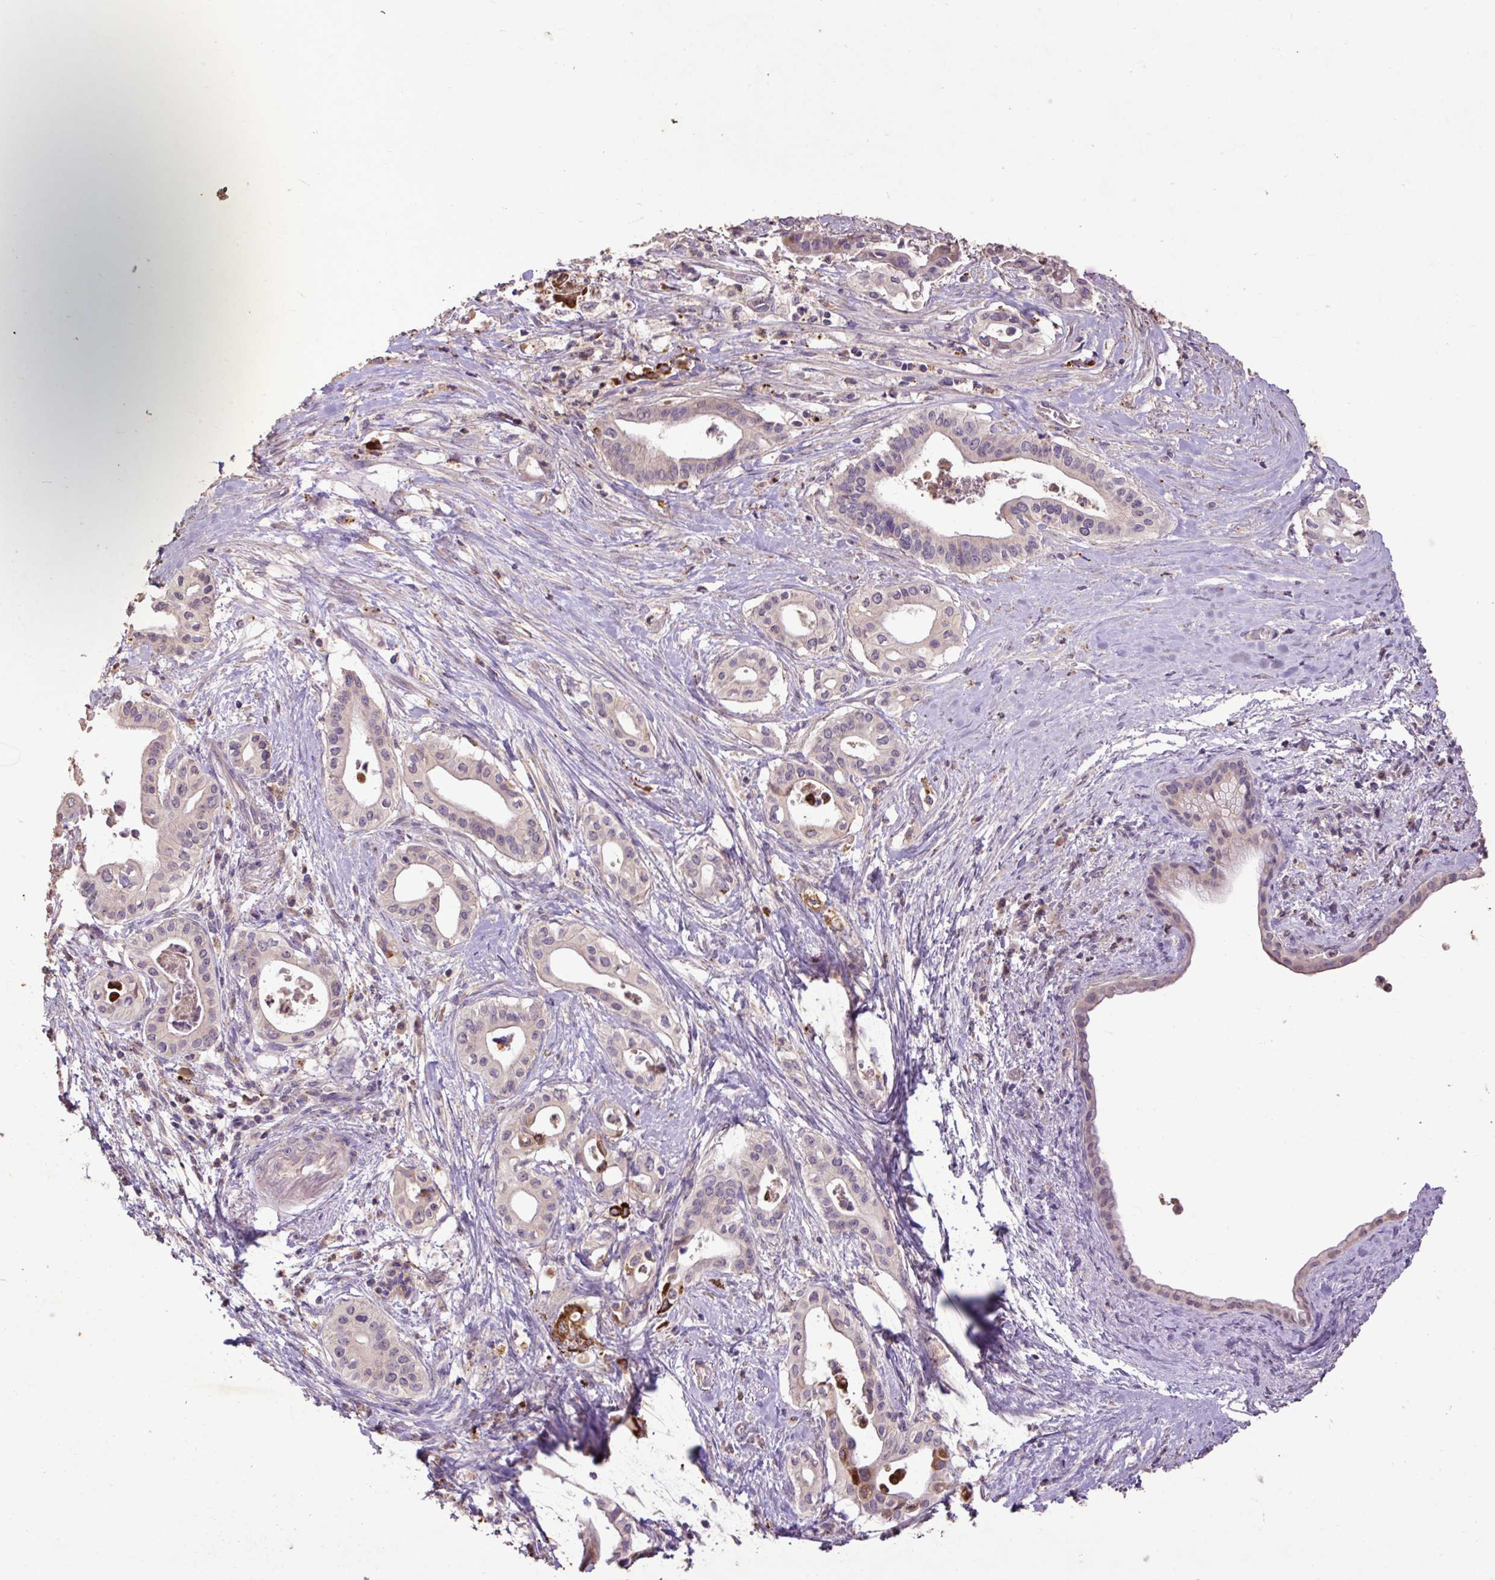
{"staining": {"intensity": "strong", "quantity": "<25%", "location": "cytoplasmic/membranous"}, "tissue": "pancreatic cancer", "cell_type": "Tumor cells", "image_type": "cancer", "snomed": [{"axis": "morphology", "description": "Adenocarcinoma, NOS"}, {"axis": "topography", "description": "Pancreas"}], "caption": "Protein expression analysis of human adenocarcinoma (pancreatic) reveals strong cytoplasmic/membranous staining in approximately <25% of tumor cells. (IHC, brightfield microscopy, high magnification).", "gene": "LRTM2", "patient": {"sex": "female", "age": 77}}